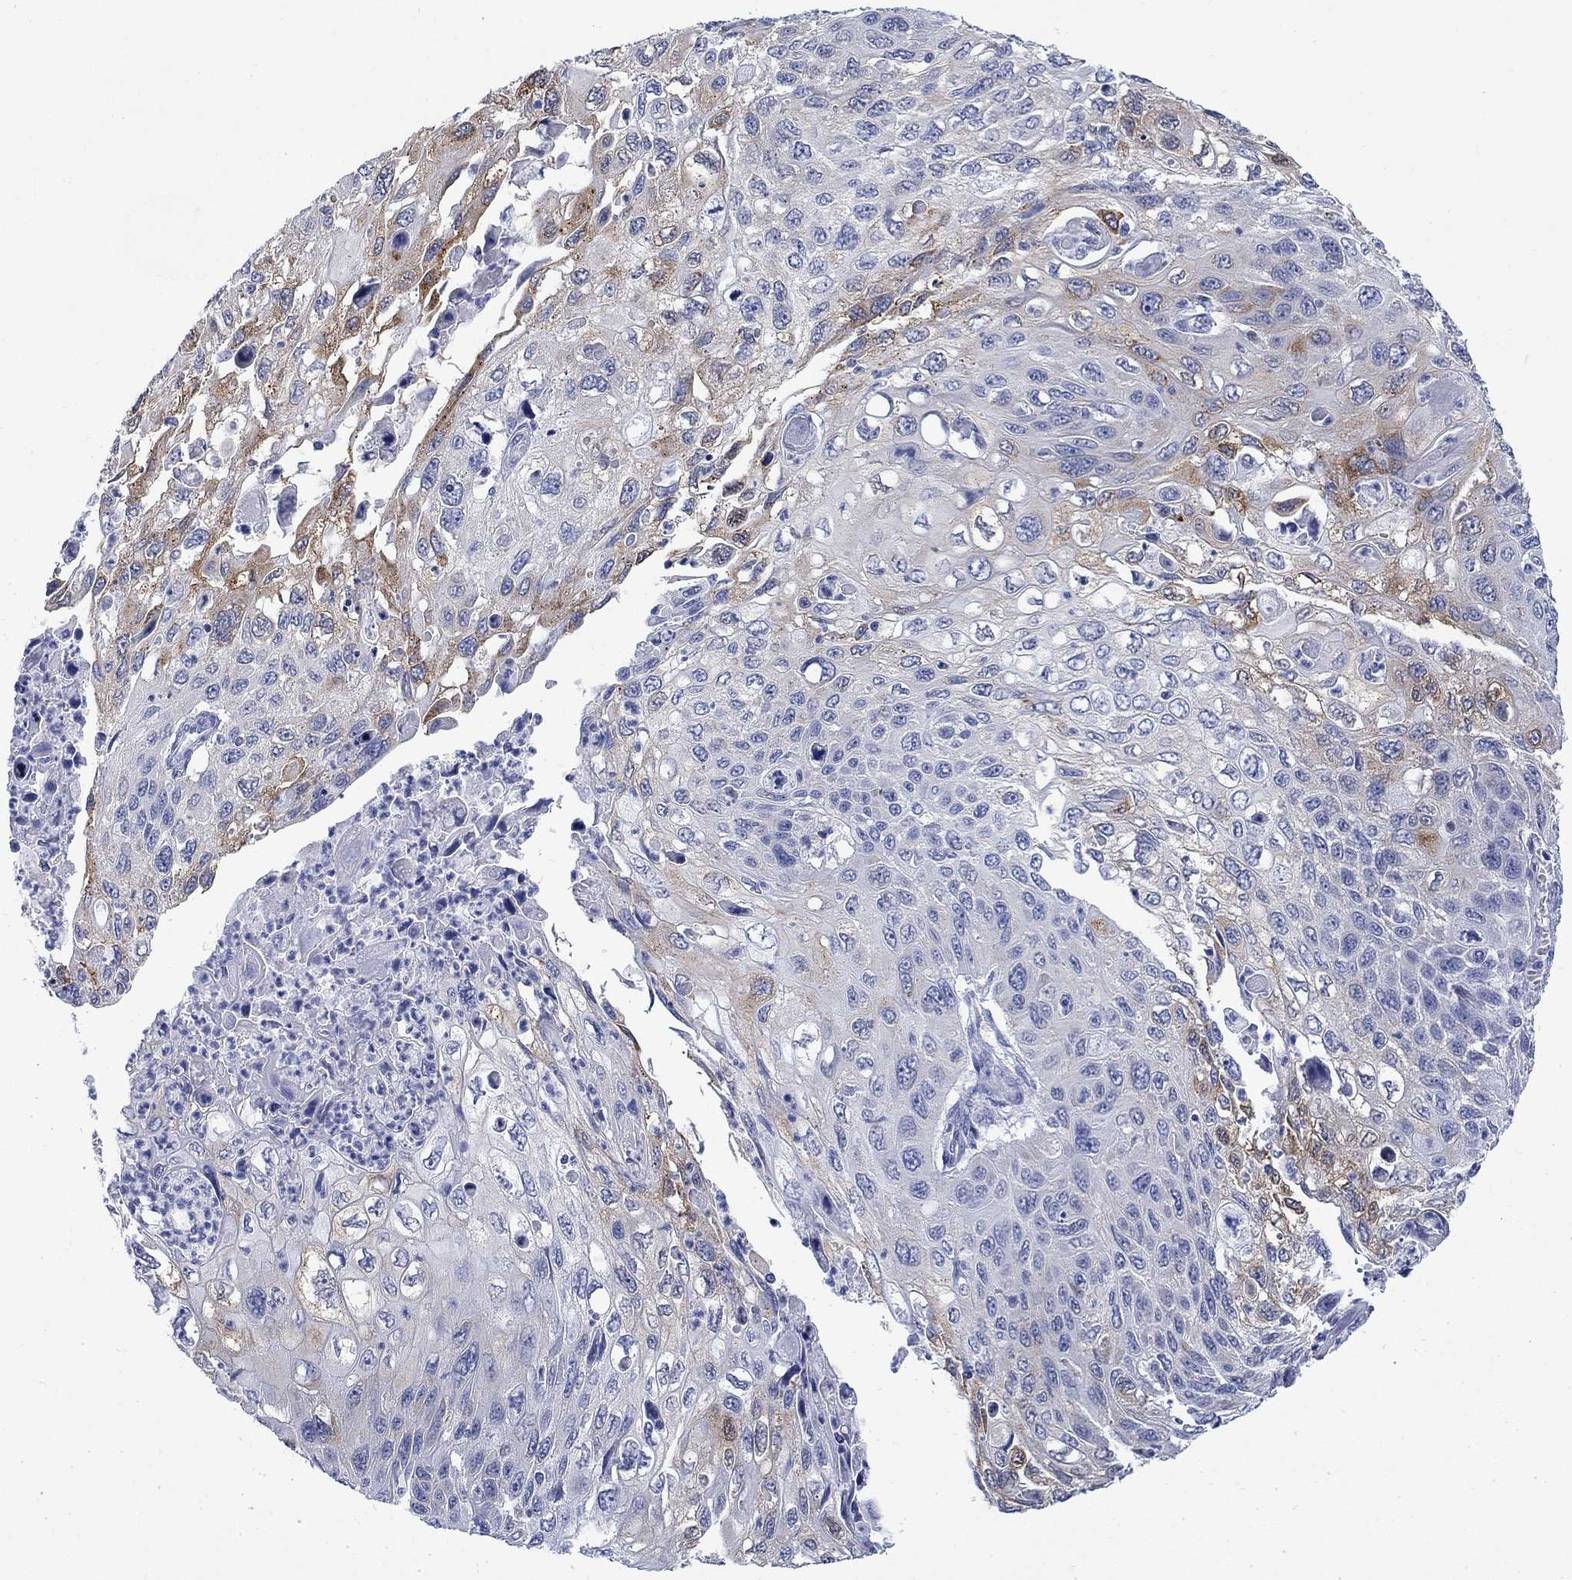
{"staining": {"intensity": "moderate", "quantity": "25%-75%", "location": "cytoplasmic/membranous"}, "tissue": "cervical cancer", "cell_type": "Tumor cells", "image_type": "cancer", "snomed": [{"axis": "morphology", "description": "Squamous cell carcinoma, NOS"}, {"axis": "topography", "description": "Cervix"}], "caption": "This image demonstrates IHC staining of cervical cancer (squamous cell carcinoma), with medium moderate cytoplasmic/membranous expression in about 25%-75% of tumor cells.", "gene": "IGF2BP3", "patient": {"sex": "female", "age": 70}}